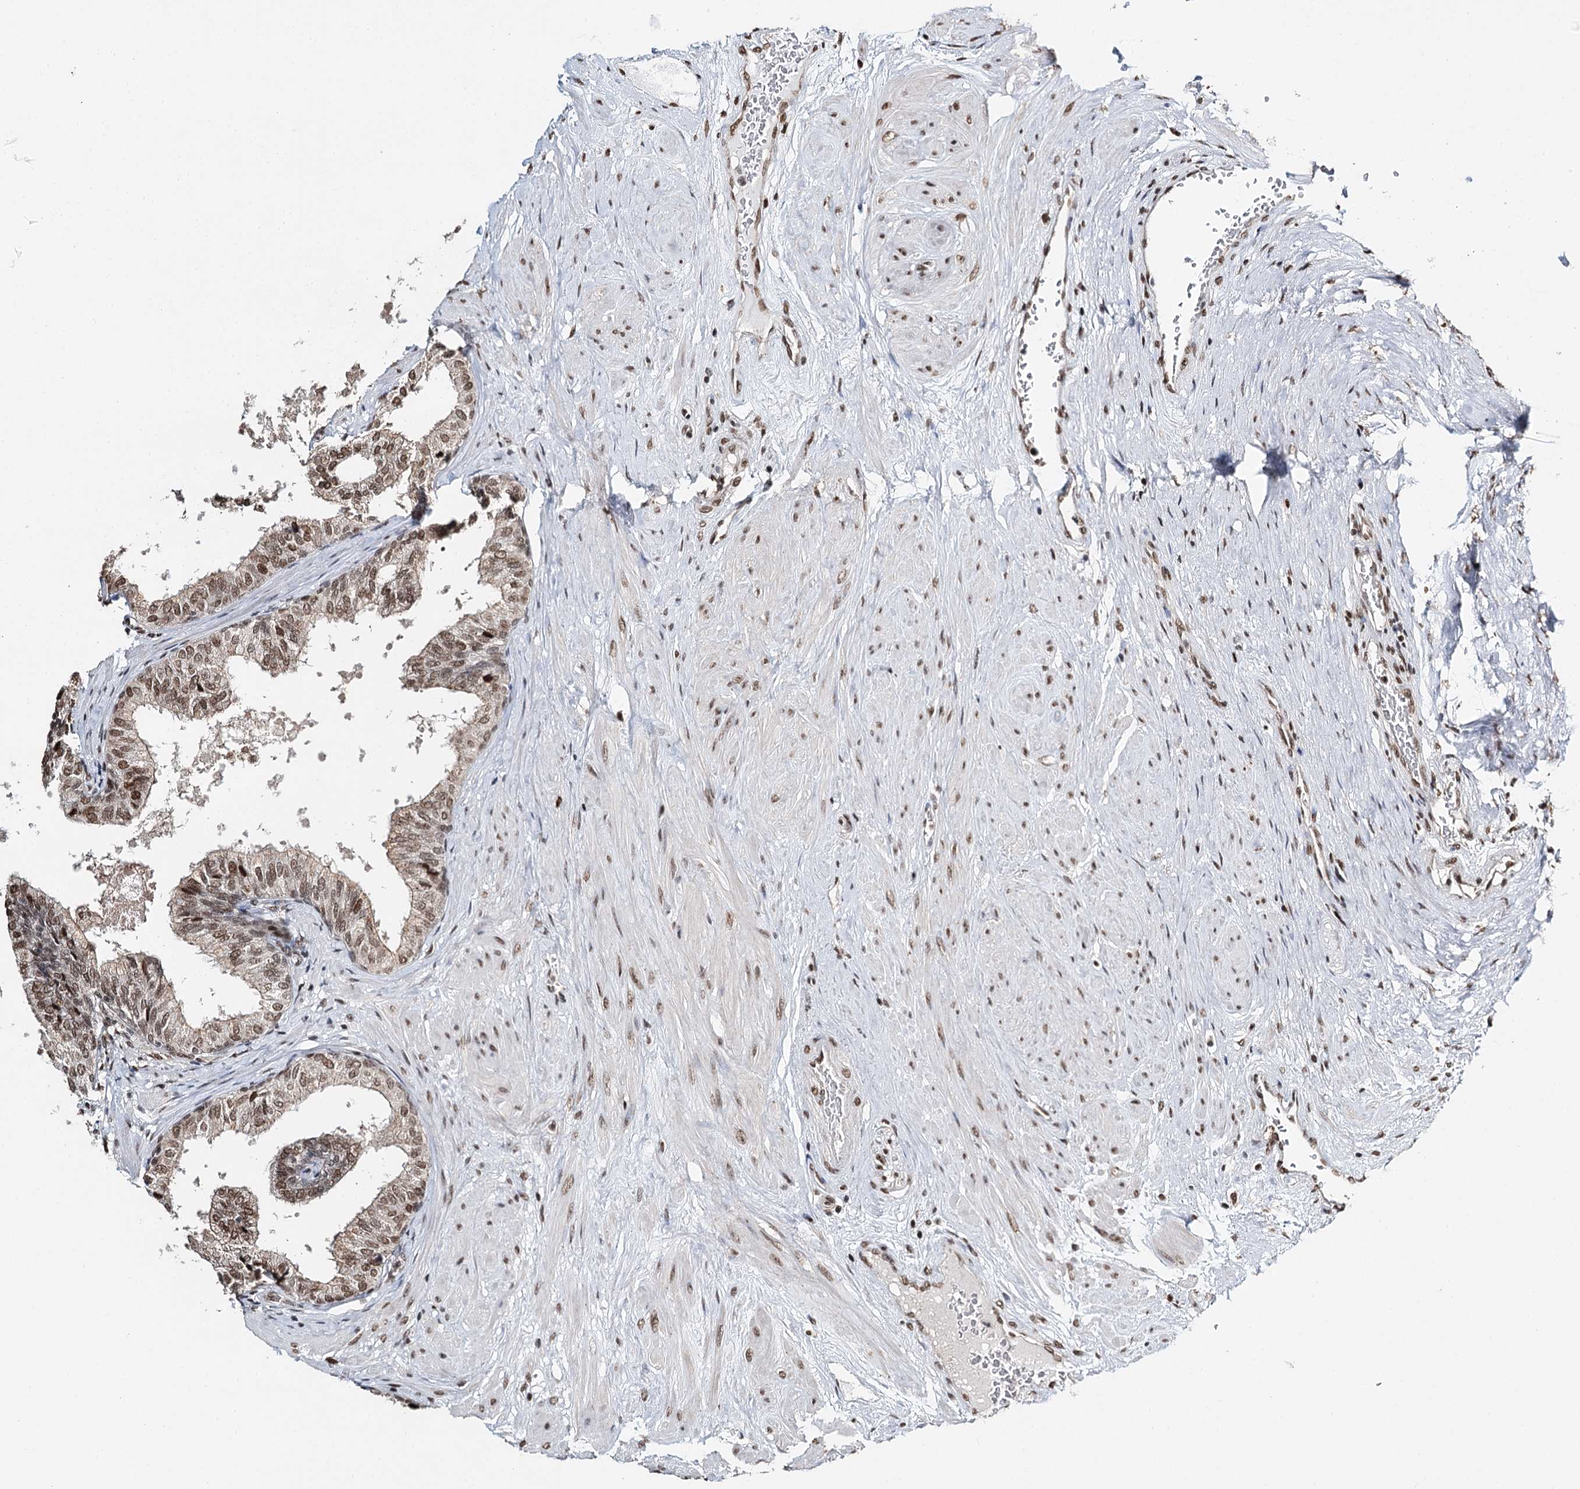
{"staining": {"intensity": "moderate", "quantity": ">75%", "location": "nuclear"}, "tissue": "prostate", "cell_type": "Glandular cells", "image_type": "normal", "snomed": [{"axis": "morphology", "description": "Normal tissue, NOS"}, {"axis": "topography", "description": "Prostate"}], "caption": "Immunohistochemical staining of unremarkable prostate demonstrates medium levels of moderate nuclear positivity in approximately >75% of glandular cells.", "gene": "RPS27A", "patient": {"sex": "male", "age": 60}}